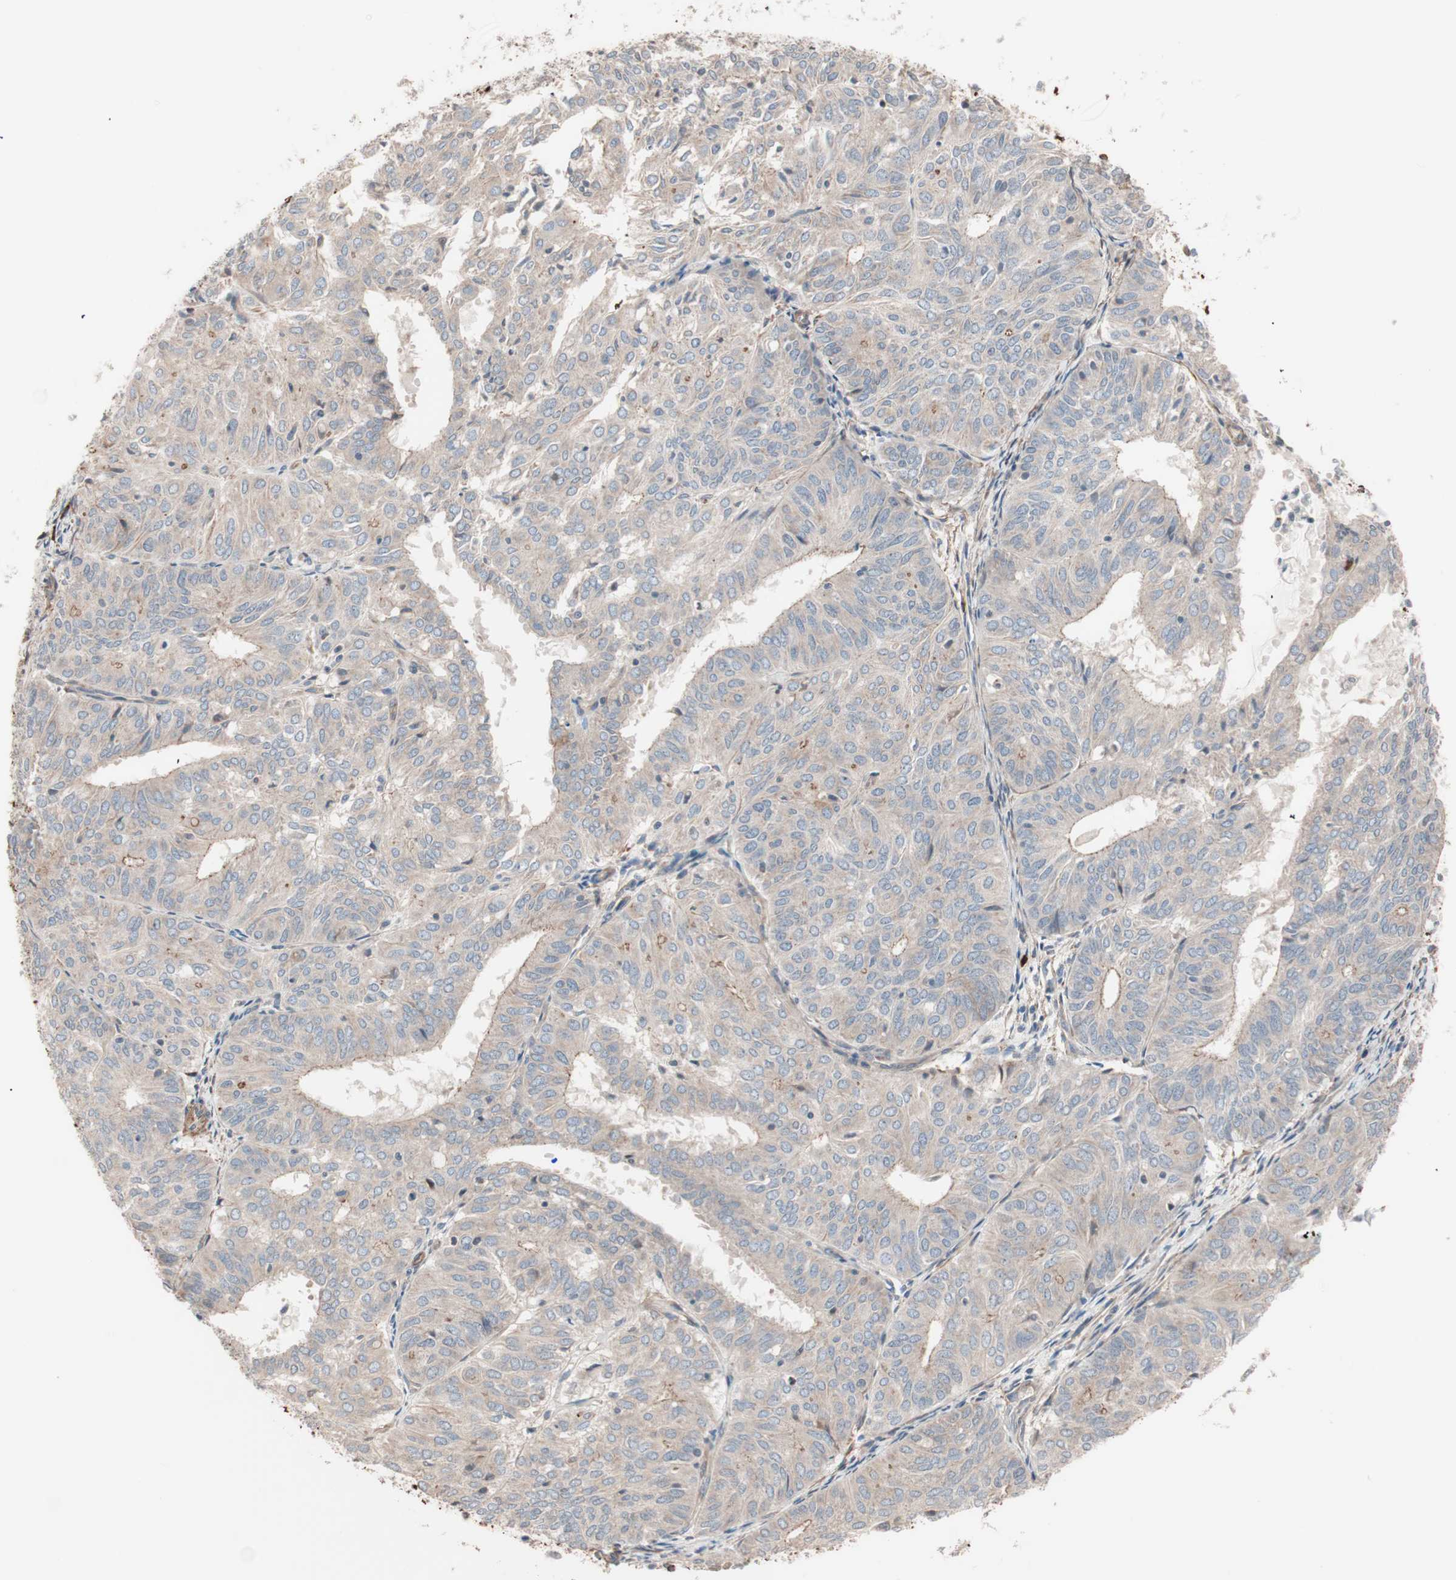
{"staining": {"intensity": "weak", "quantity": ">75%", "location": "cytoplasmic/membranous"}, "tissue": "endometrial cancer", "cell_type": "Tumor cells", "image_type": "cancer", "snomed": [{"axis": "morphology", "description": "Adenocarcinoma, NOS"}, {"axis": "topography", "description": "Uterus"}], "caption": "The immunohistochemical stain shows weak cytoplasmic/membranous positivity in tumor cells of endometrial cancer tissue. Immunohistochemistry (ihc) stains the protein in brown and the nuclei are stained blue.", "gene": "ALG5", "patient": {"sex": "female", "age": 60}}